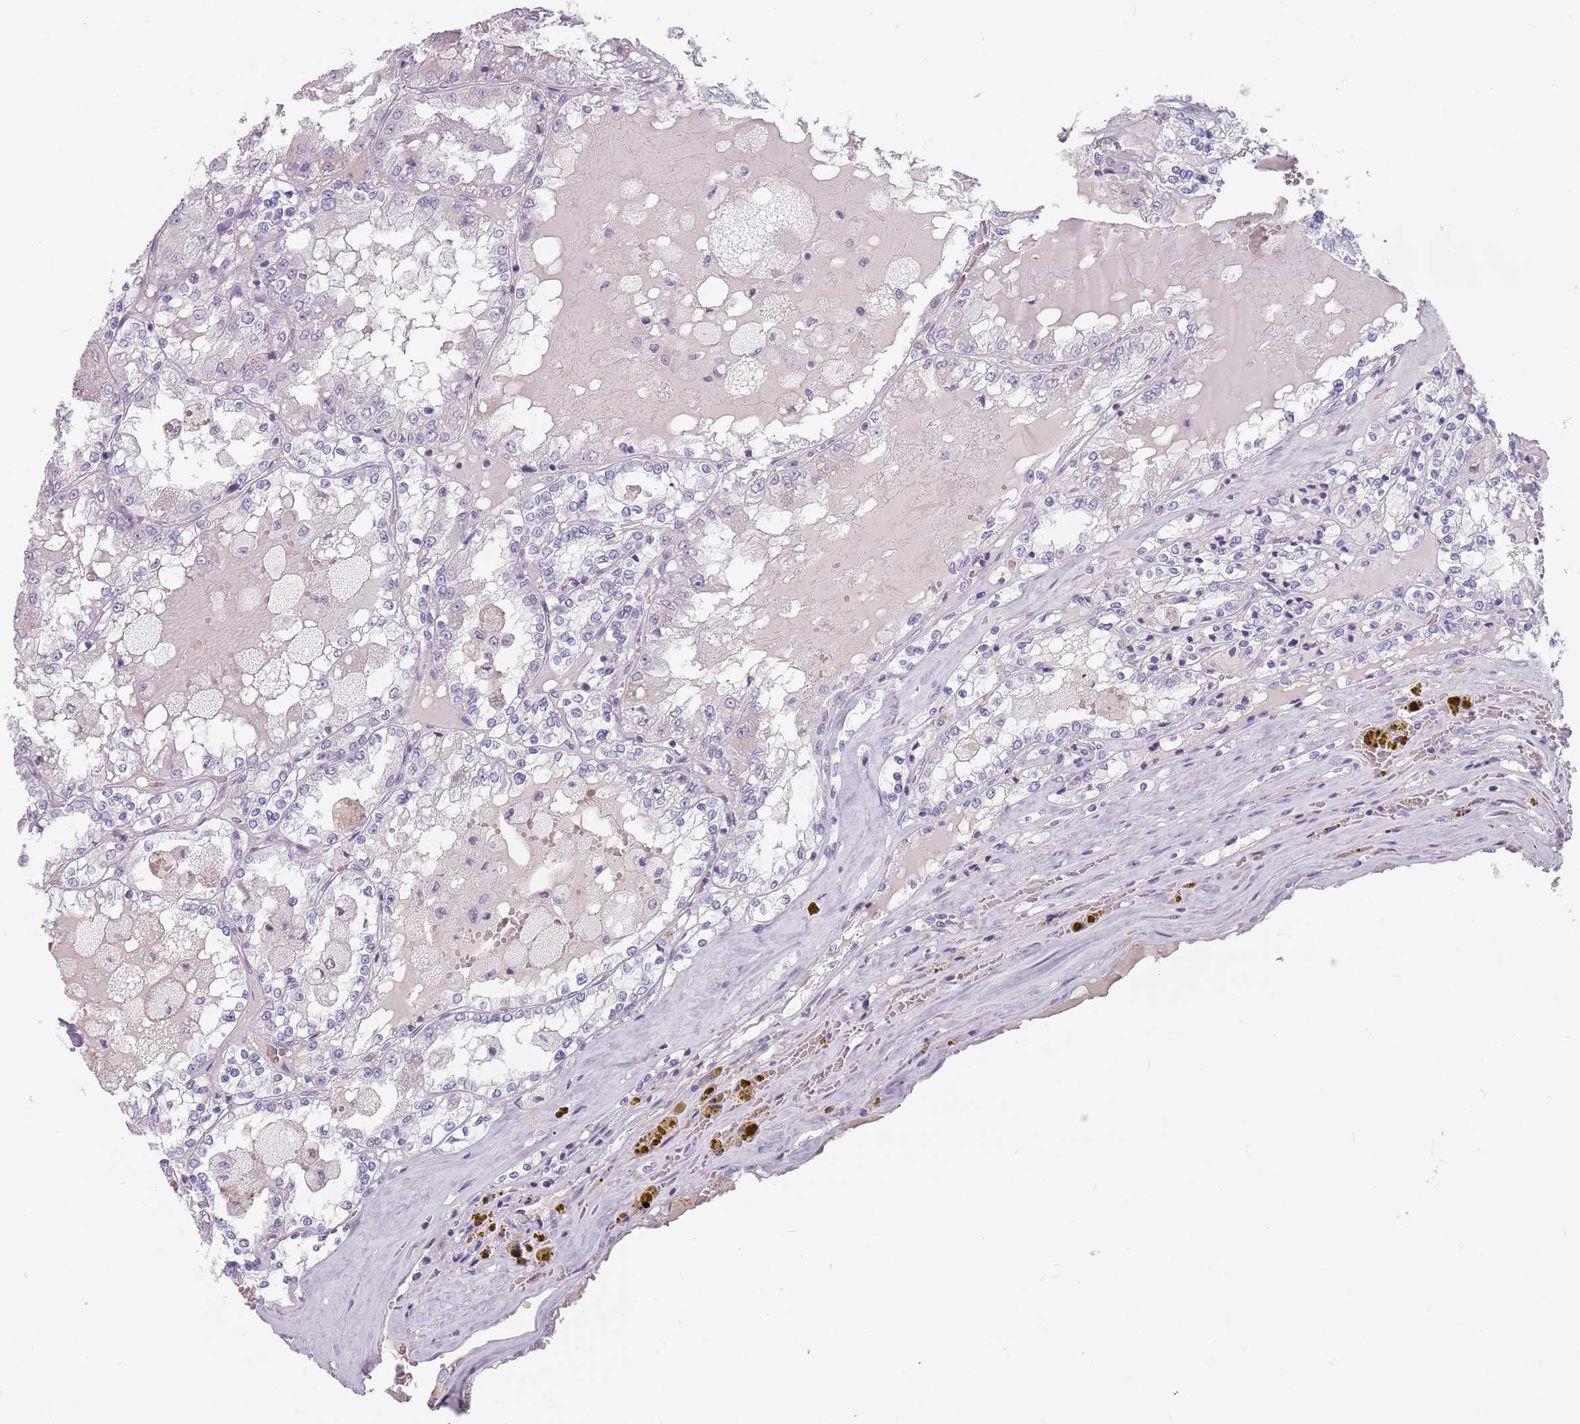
{"staining": {"intensity": "negative", "quantity": "none", "location": "none"}, "tissue": "renal cancer", "cell_type": "Tumor cells", "image_type": "cancer", "snomed": [{"axis": "morphology", "description": "Adenocarcinoma, NOS"}, {"axis": "topography", "description": "Kidney"}], "caption": "IHC image of human renal adenocarcinoma stained for a protein (brown), which displays no positivity in tumor cells.", "gene": "CEP19", "patient": {"sex": "female", "age": 56}}